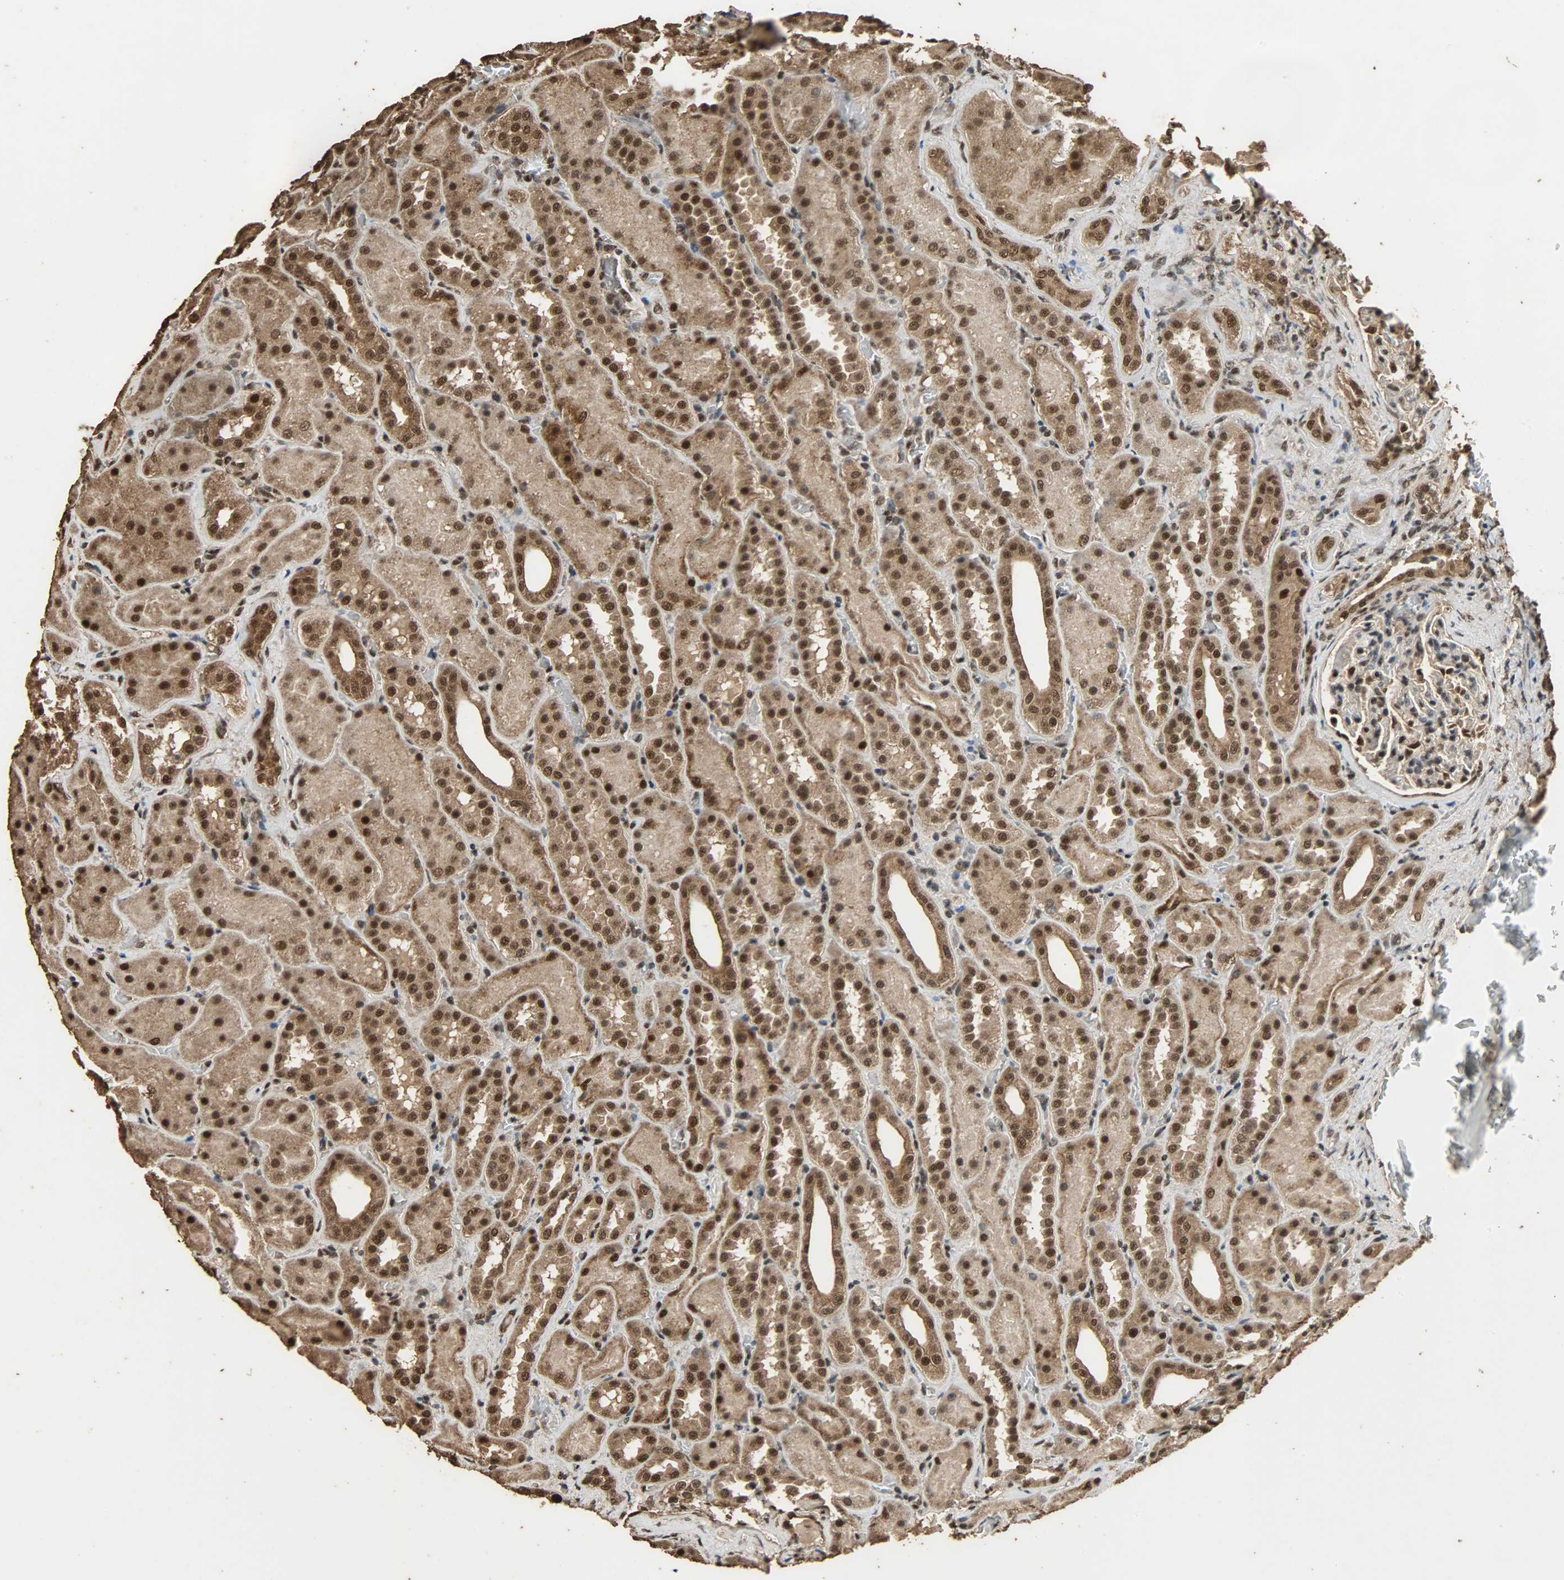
{"staining": {"intensity": "strong", "quantity": ">75%", "location": "nuclear"}, "tissue": "kidney", "cell_type": "Cells in glomeruli", "image_type": "normal", "snomed": [{"axis": "morphology", "description": "Normal tissue, NOS"}, {"axis": "topography", "description": "Kidney"}], "caption": "Immunohistochemical staining of normal kidney reveals high levels of strong nuclear staining in about >75% of cells in glomeruli.", "gene": "CCNT2", "patient": {"sex": "male", "age": 28}}